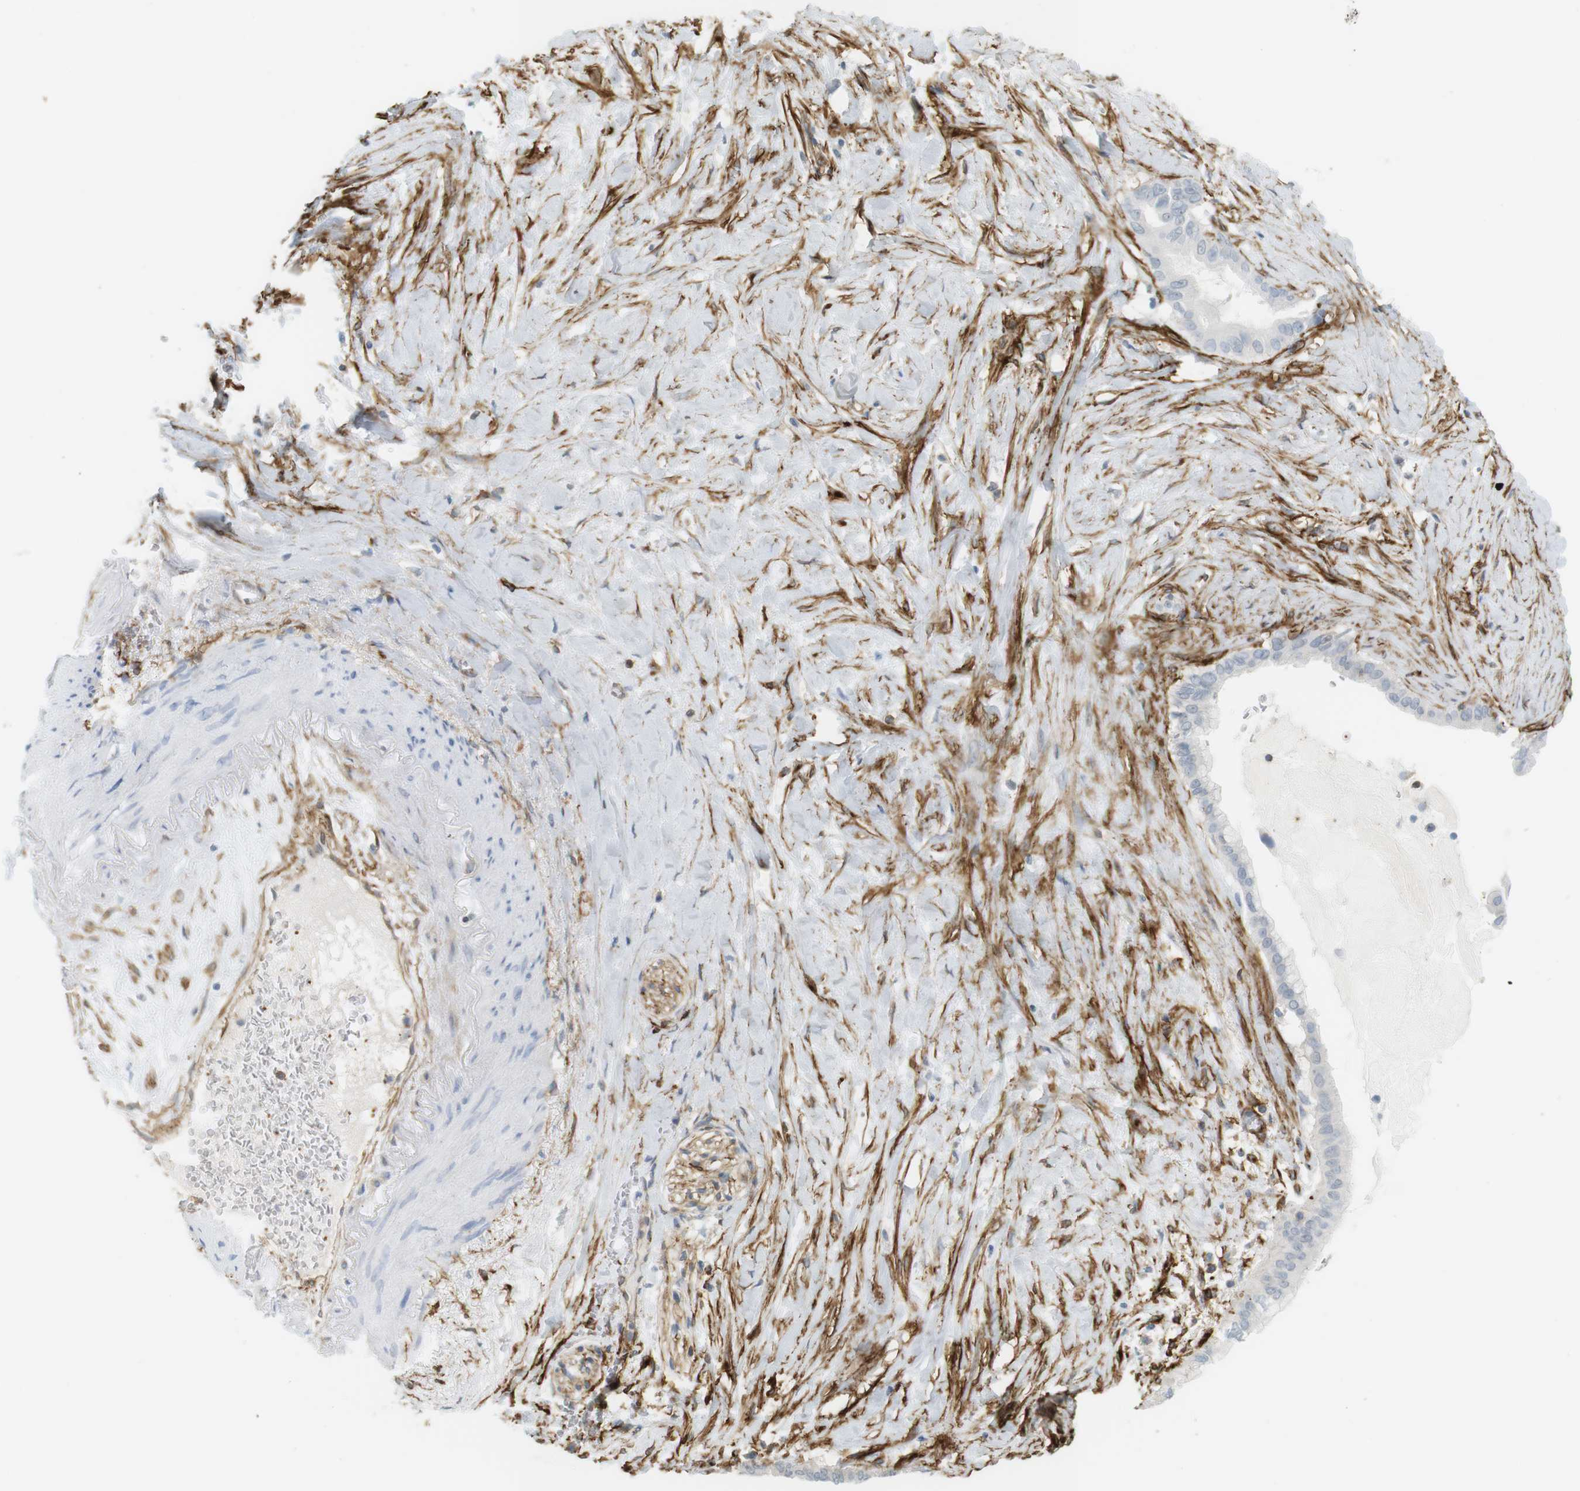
{"staining": {"intensity": "negative", "quantity": "none", "location": "none"}, "tissue": "pancreatic cancer", "cell_type": "Tumor cells", "image_type": "cancer", "snomed": [{"axis": "morphology", "description": "Adenocarcinoma, NOS"}, {"axis": "topography", "description": "Pancreas"}], "caption": "This is an immunohistochemistry (IHC) photomicrograph of human pancreatic adenocarcinoma. There is no expression in tumor cells.", "gene": "F2R", "patient": {"sex": "male", "age": 55}}